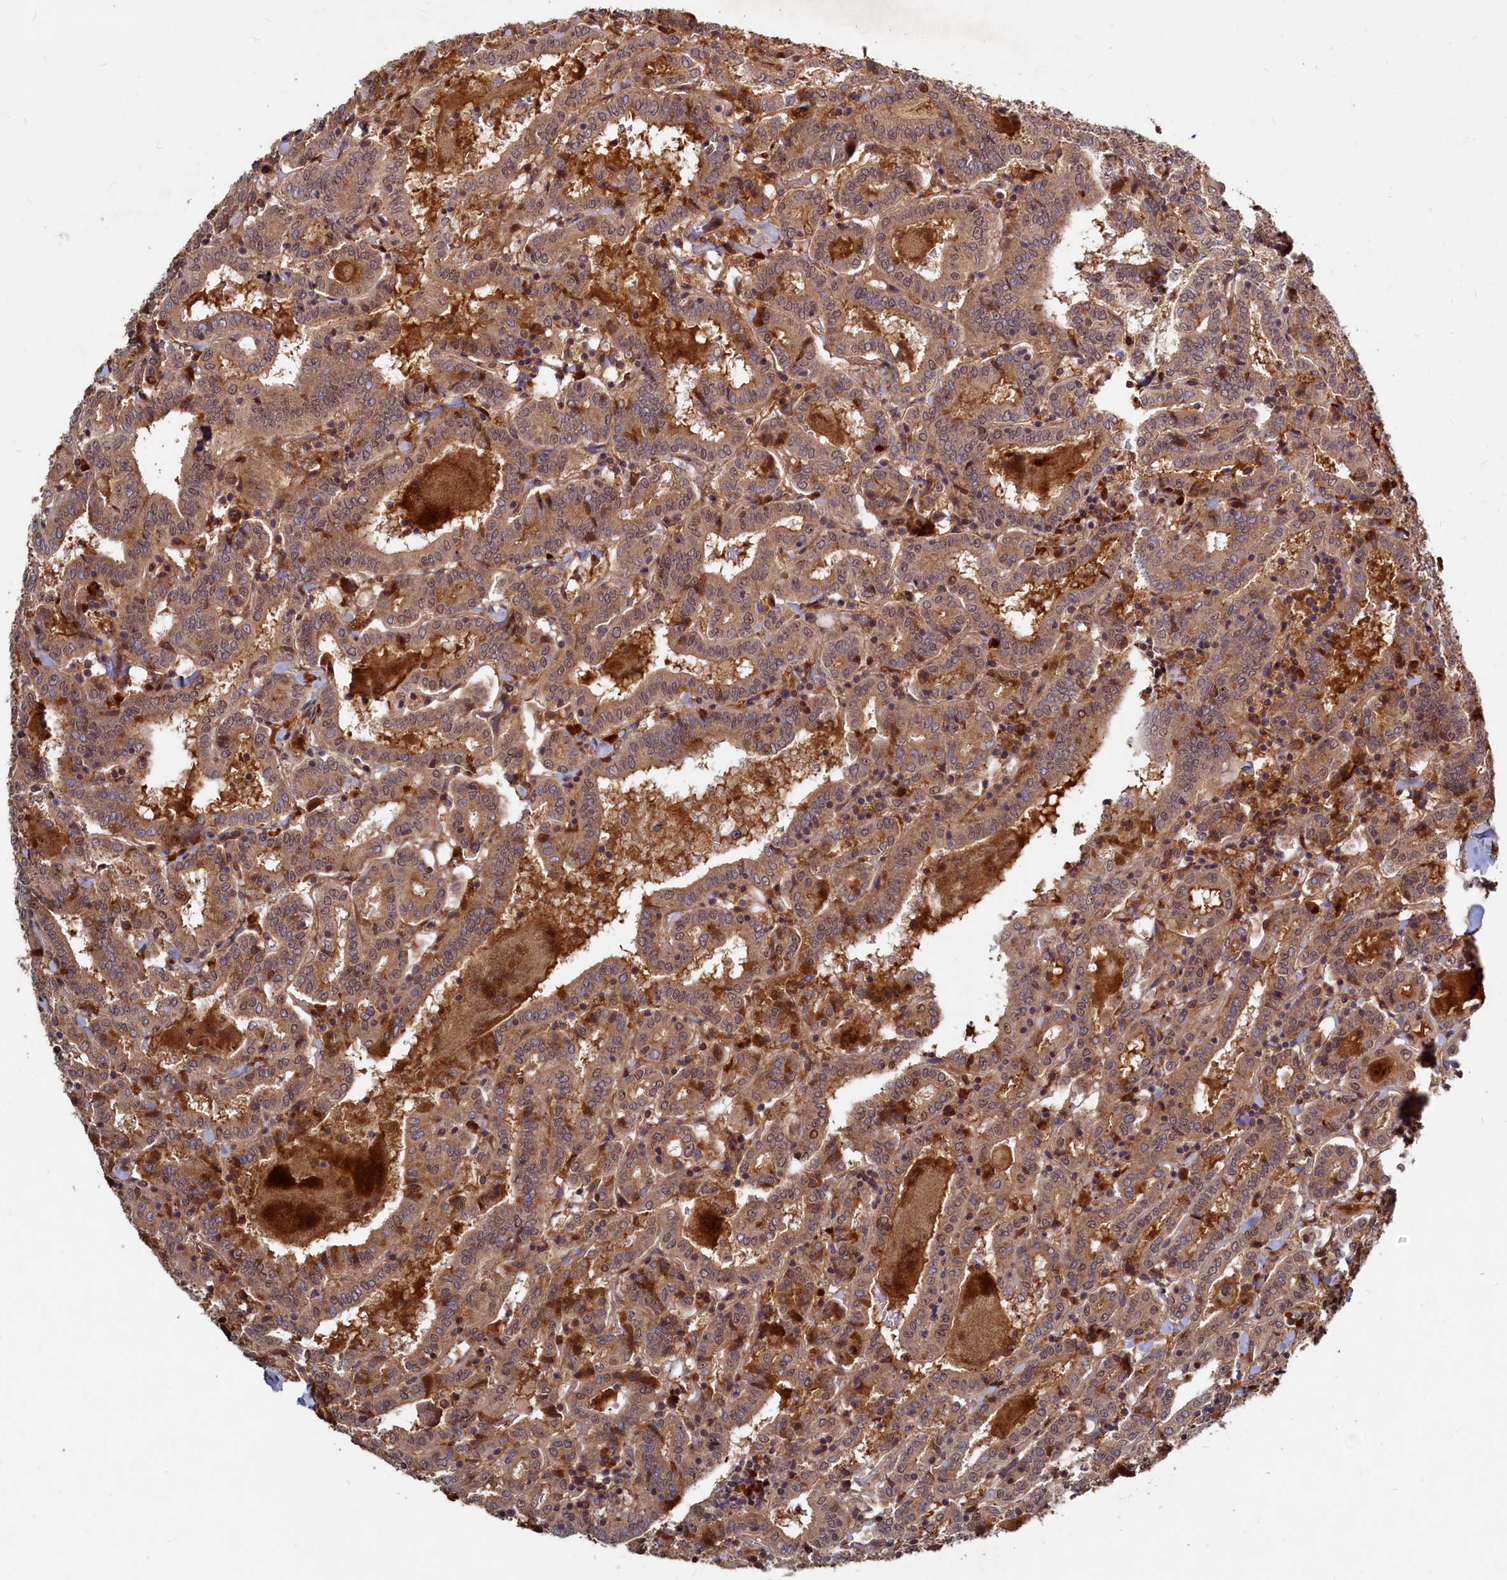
{"staining": {"intensity": "weak", "quantity": ">75%", "location": "cytoplasmic/membranous"}, "tissue": "thyroid cancer", "cell_type": "Tumor cells", "image_type": "cancer", "snomed": [{"axis": "morphology", "description": "Papillary adenocarcinoma, NOS"}, {"axis": "topography", "description": "Thyroid gland"}], "caption": "Brown immunohistochemical staining in human thyroid cancer displays weak cytoplasmic/membranous positivity in about >75% of tumor cells.", "gene": "TRAPPC4", "patient": {"sex": "female", "age": 72}}